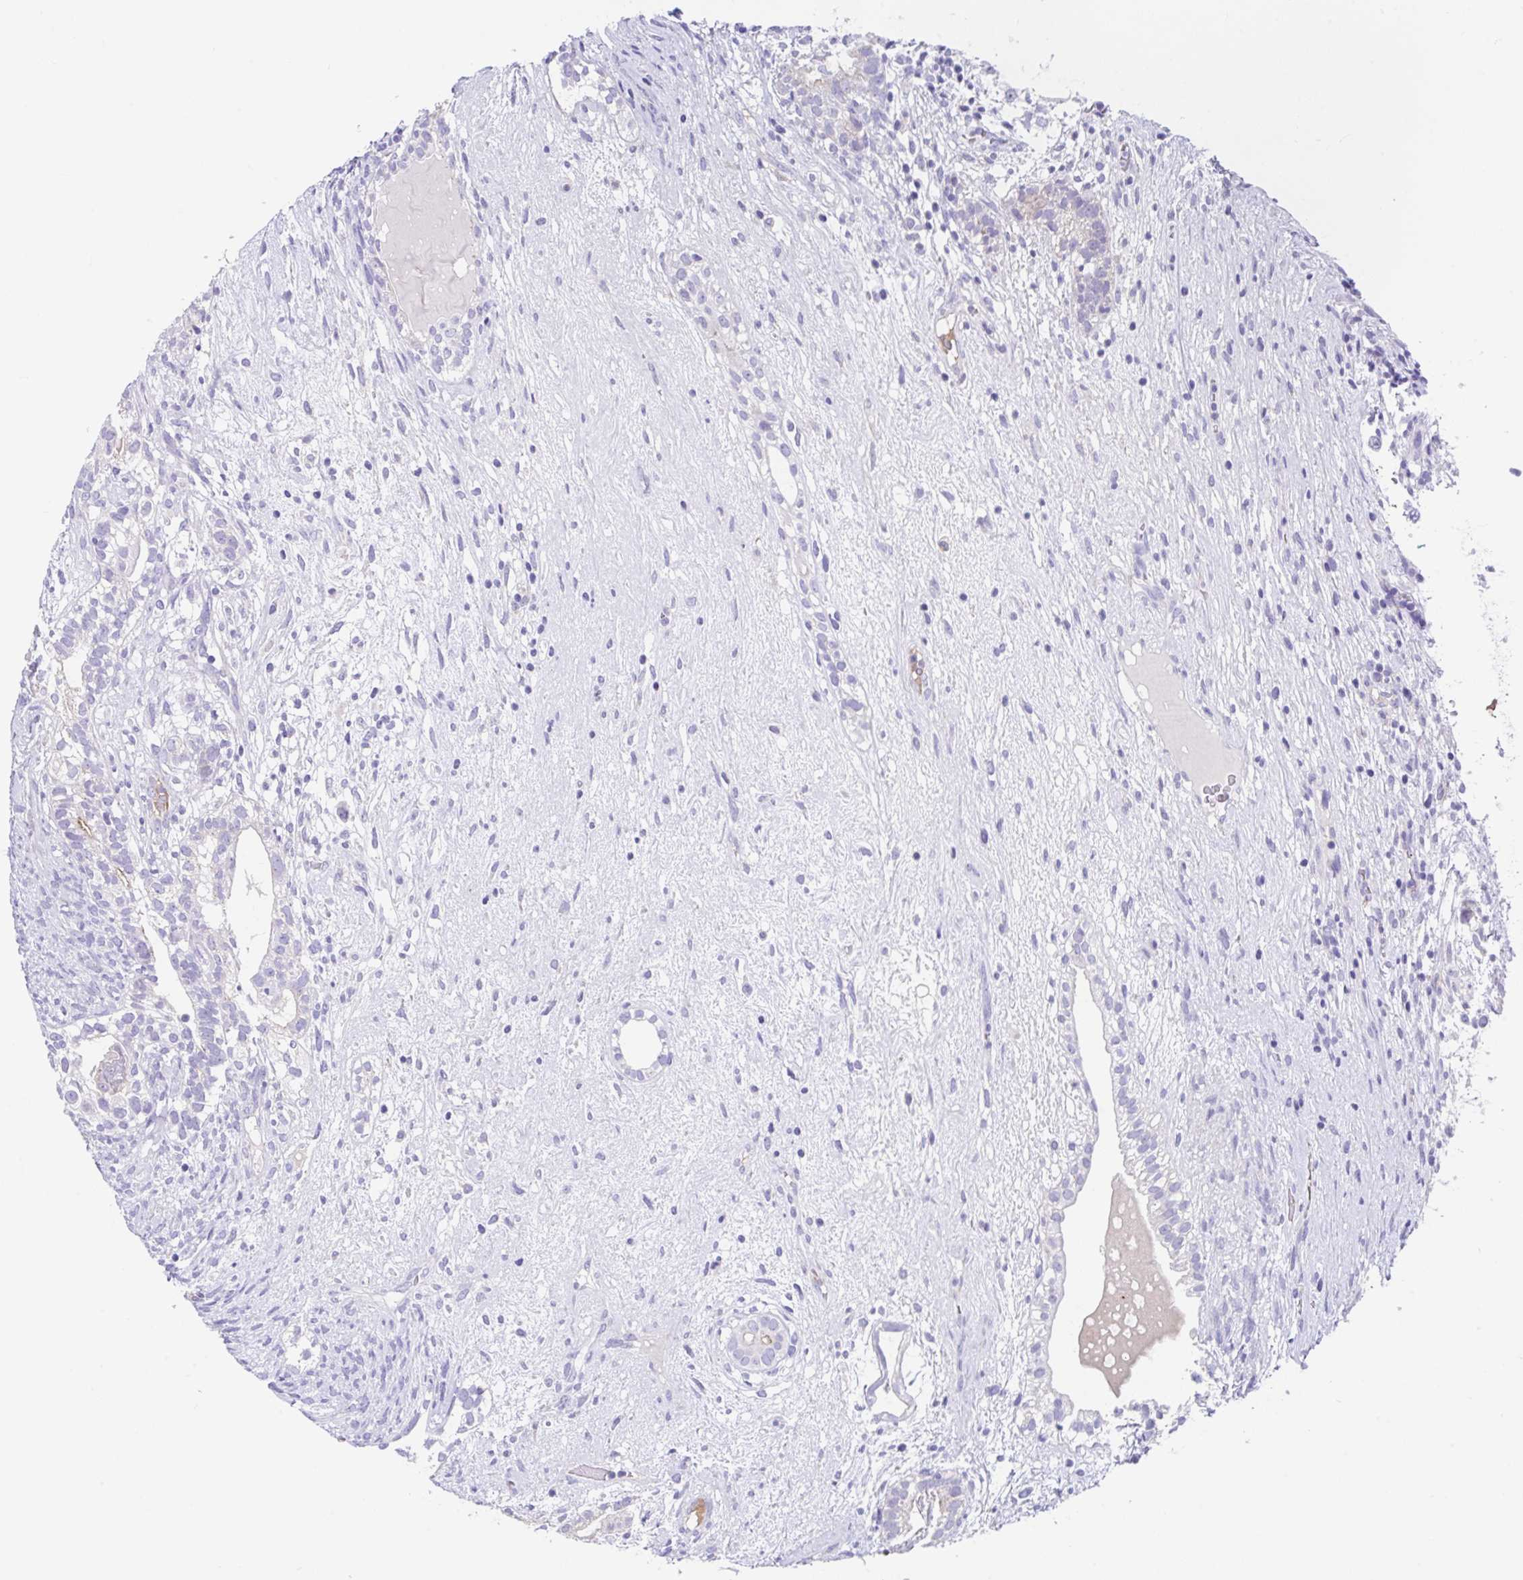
{"staining": {"intensity": "negative", "quantity": "none", "location": "none"}, "tissue": "testis cancer", "cell_type": "Tumor cells", "image_type": "cancer", "snomed": [{"axis": "morphology", "description": "Seminoma, NOS"}, {"axis": "morphology", "description": "Carcinoma, Embryonal, NOS"}, {"axis": "topography", "description": "Testis"}], "caption": "Immunohistochemistry (IHC) micrograph of testis cancer stained for a protein (brown), which exhibits no positivity in tumor cells.", "gene": "CCSAP", "patient": {"sex": "male", "age": 41}}